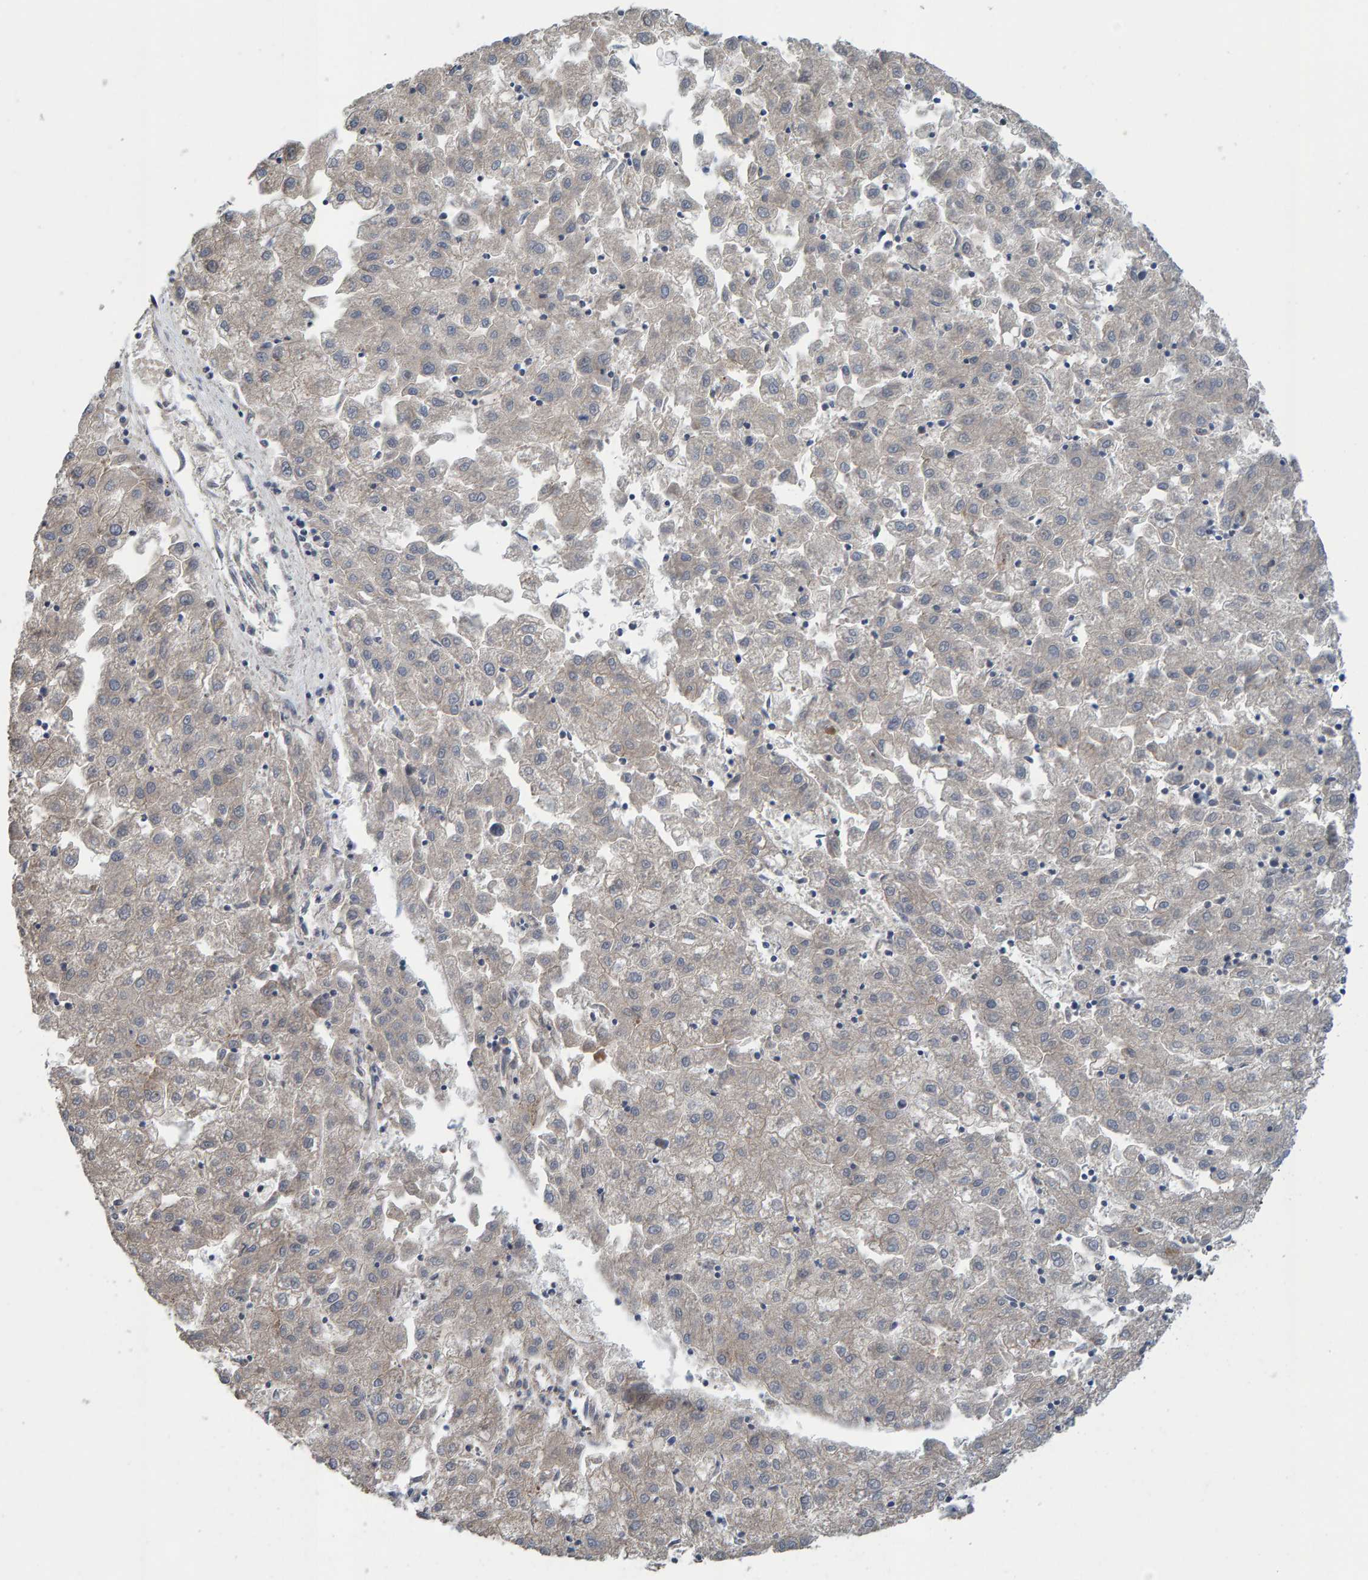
{"staining": {"intensity": "negative", "quantity": "none", "location": "none"}, "tissue": "liver cancer", "cell_type": "Tumor cells", "image_type": "cancer", "snomed": [{"axis": "morphology", "description": "Carcinoma, Hepatocellular, NOS"}, {"axis": "topography", "description": "Liver"}], "caption": "IHC micrograph of neoplastic tissue: hepatocellular carcinoma (liver) stained with DAB reveals no significant protein expression in tumor cells. (Stains: DAB immunohistochemistry (IHC) with hematoxylin counter stain, Microscopy: brightfield microscopy at high magnification).", "gene": "LRSAM1", "patient": {"sex": "male", "age": 72}}